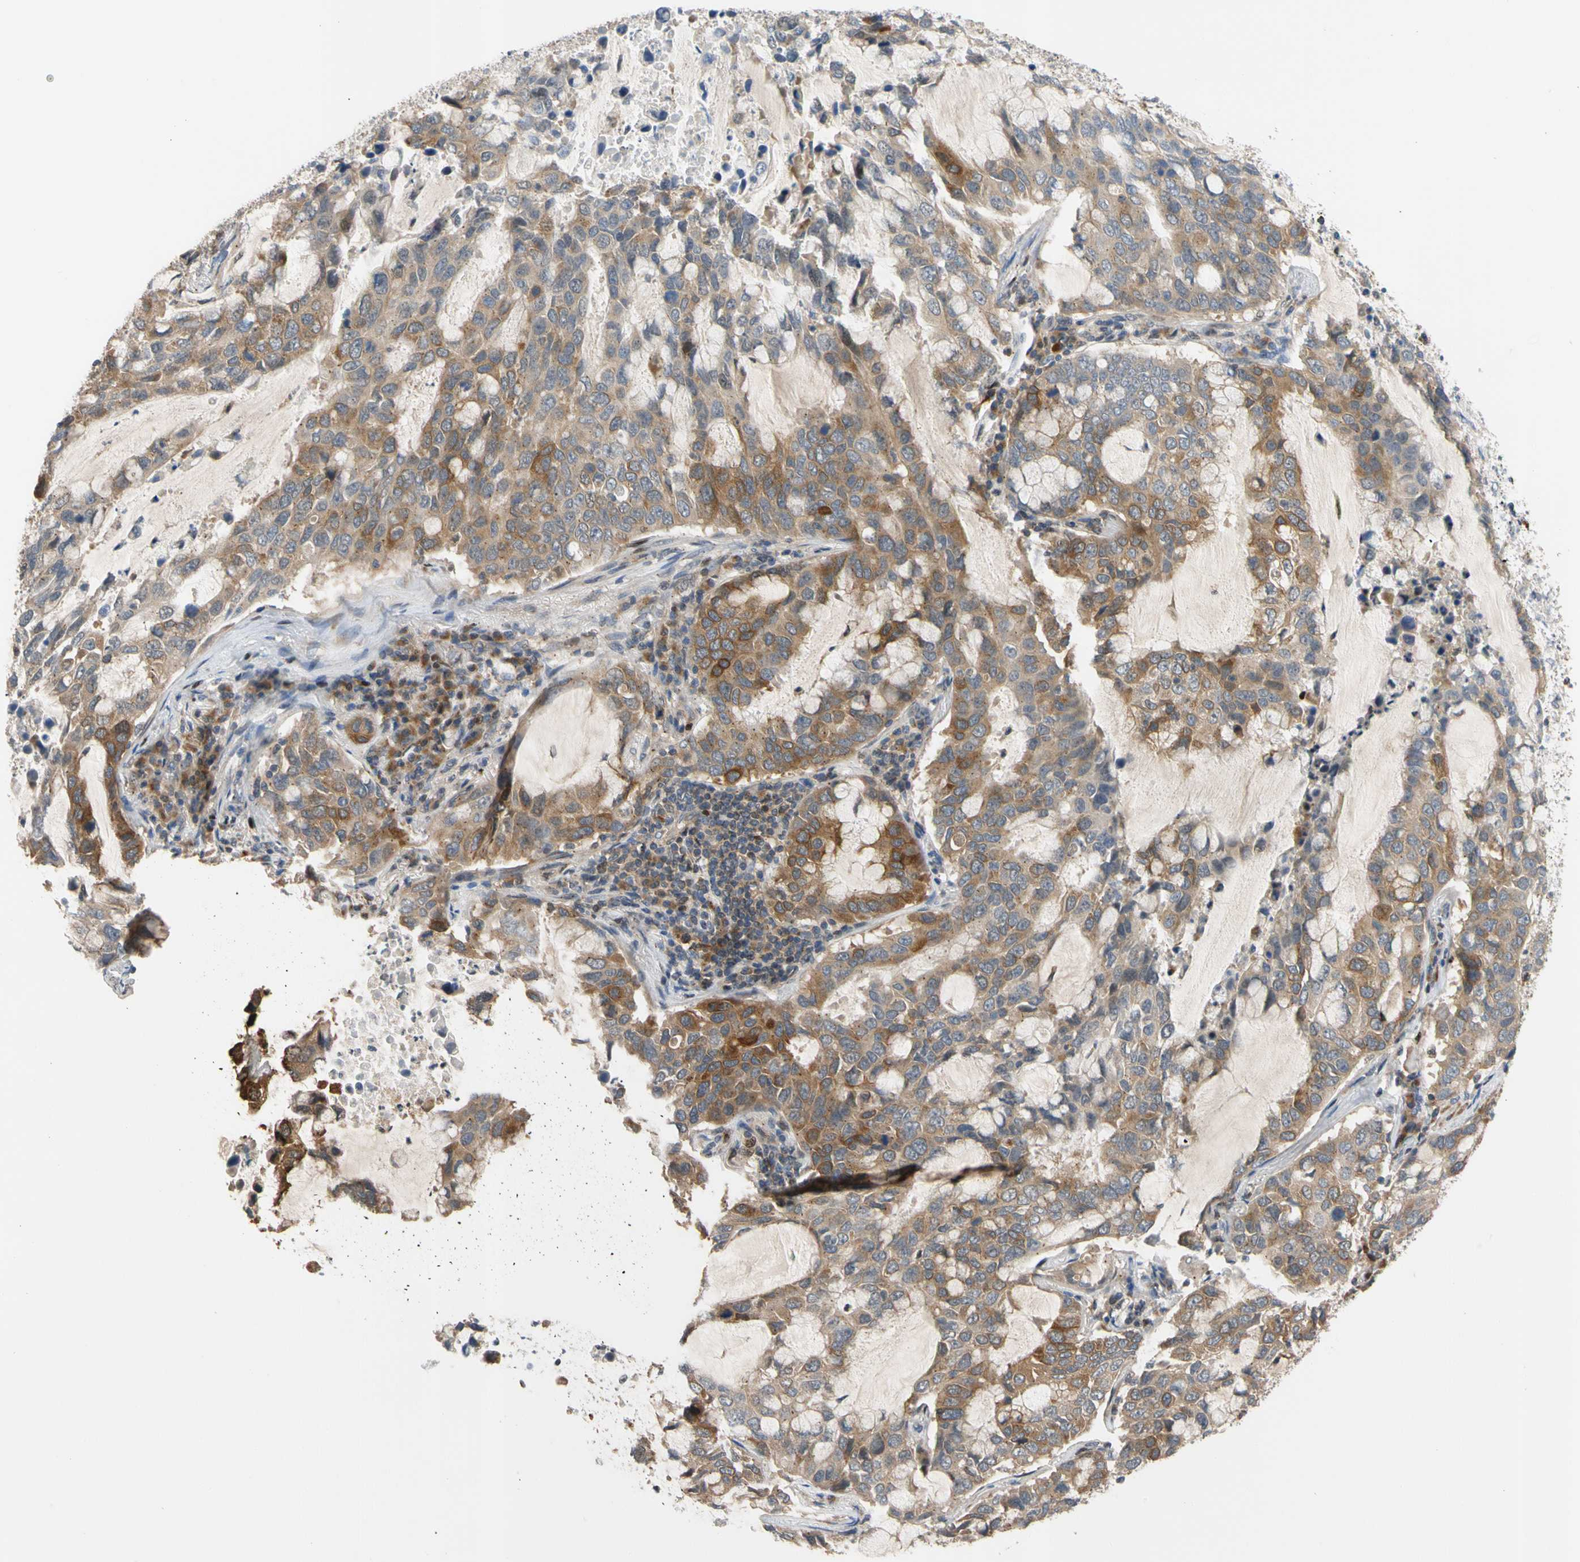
{"staining": {"intensity": "moderate", "quantity": "25%-75%", "location": "cytoplasmic/membranous"}, "tissue": "lung cancer", "cell_type": "Tumor cells", "image_type": "cancer", "snomed": [{"axis": "morphology", "description": "Adenocarcinoma, NOS"}, {"axis": "topography", "description": "Lung"}], "caption": "IHC histopathology image of lung cancer stained for a protein (brown), which demonstrates medium levels of moderate cytoplasmic/membranous expression in about 25%-75% of tumor cells.", "gene": "IP6K2", "patient": {"sex": "male", "age": 64}}